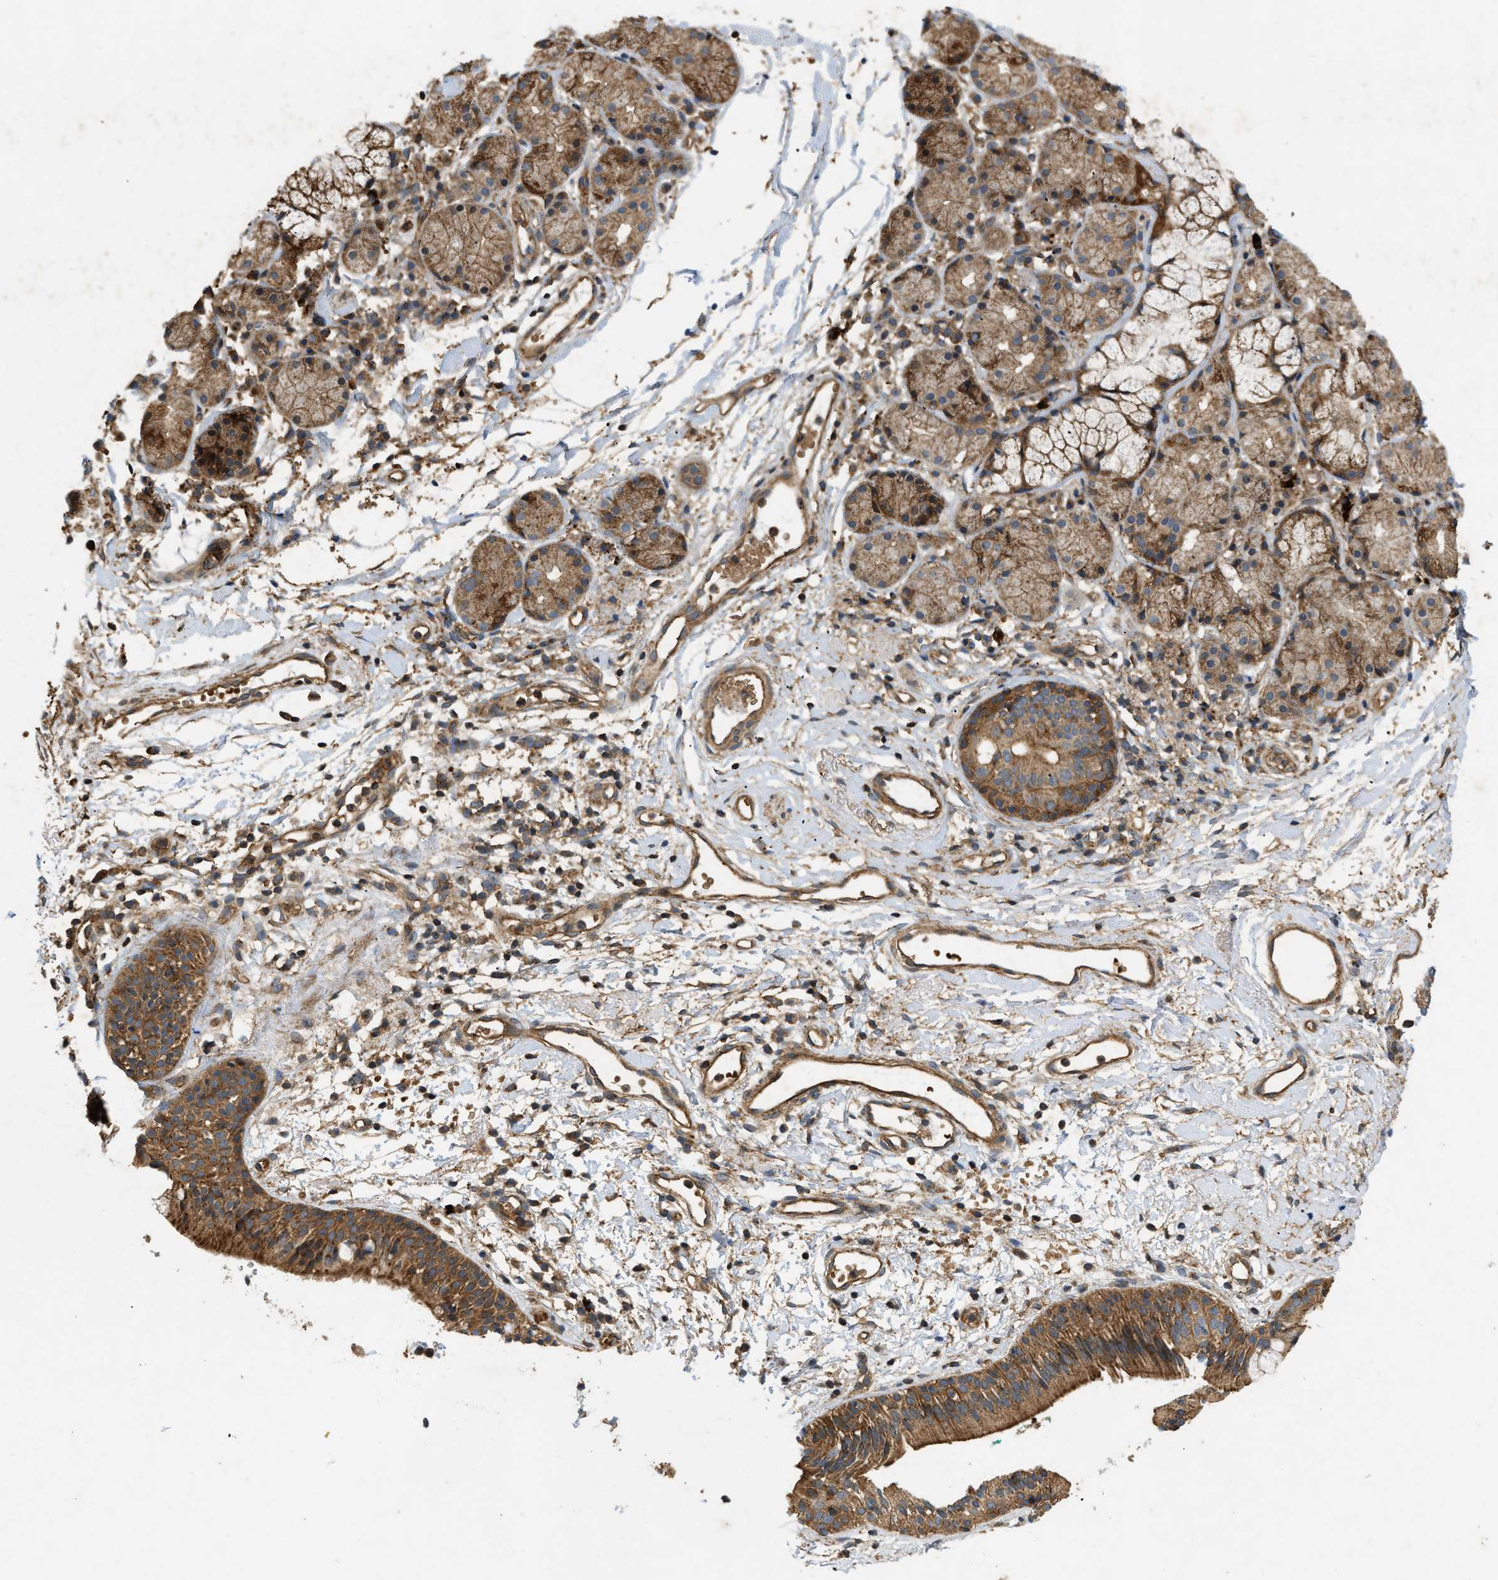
{"staining": {"intensity": "strong", "quantity": ">75%", "location": "cytoplasmic/membranous"}, "tissue": "nasopharynx", "cell_type": "Respiratory epithelial cells", "image_type": "normal", "snomed": [{"axis": "morphology", "description": "Normal tissue, NOS"}, {"axis": "morphology", "description": "Basal cell carcinoma"}, {"axis": "topography", "description": "Cartilage tissue"}, {"axis": "topography", "description": "Nasopharynx"}, {"axis": "topography", "description": "Oral tissue"}], "caption": "Immunohistochemistry (IHC) image of unremarkable nasopharynx: human nasopharynx stained using IHC shows high levels of strong protein expression localized specifically in the cytoplasmic/membranous of respiratory epithelial cells, appearing as a cytoplasmic/membranous brown color.", "gene": "GNB4", "patient": {"sex": "female", "age": 77}}